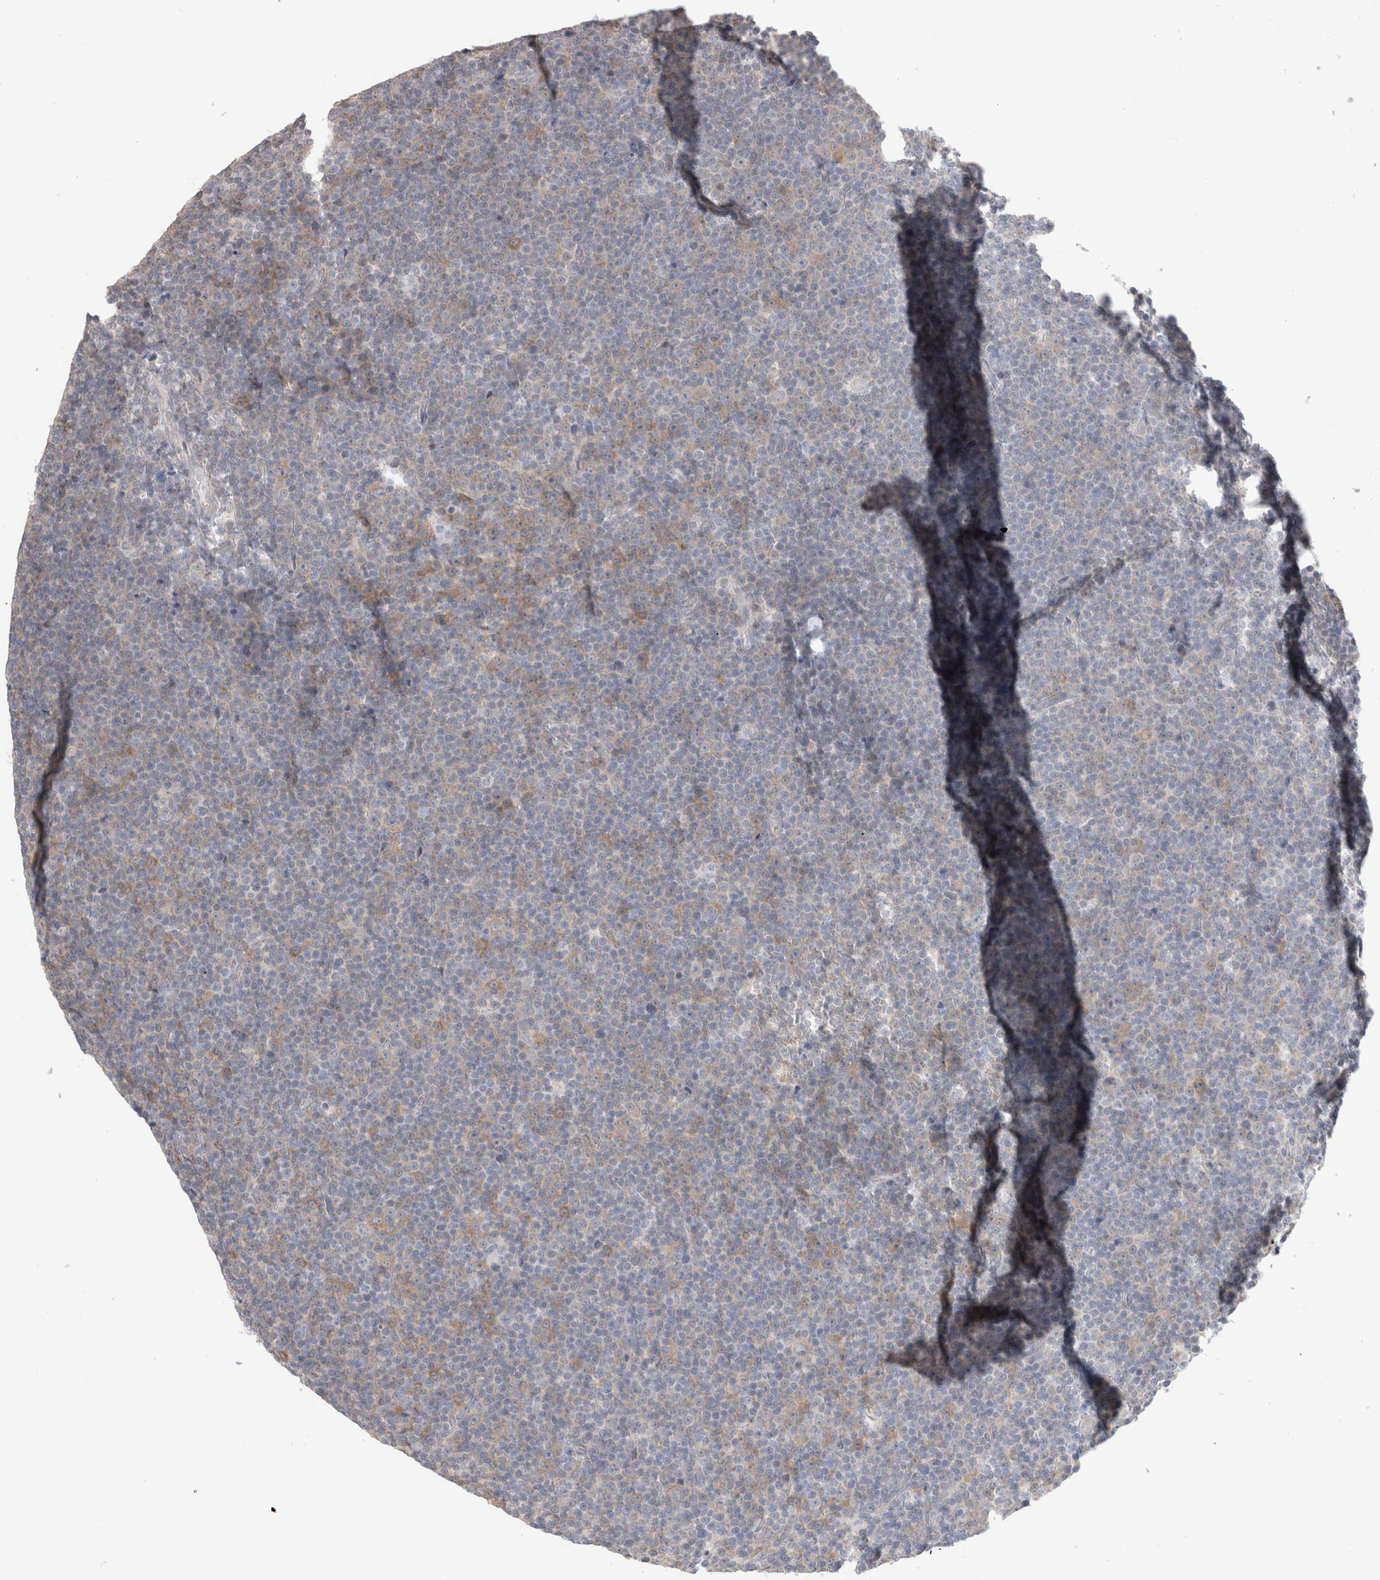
{"staining": {"intensity": "moderate", "quantity": "<25%", "location": "cytoplasmic/membranous"}, "tissue": "lymphoma", "cell_type": "Tumor cells", "image_type": "cancer", "snomed": [{"axis": "morphology", "description": "Malignant lymphoma, non-Hodgkin's type, Low grade"}, {"axis": "topography", "description": "Lymph node"}], "caption": "Immunohistochemistry (IHC) of lymphoma shows low levels of moderate cytoplasmic/membranous expression in approximately <25% of tumor cells.", "gene": "DMD", "patient": {"sex": "female", "age": 67}}